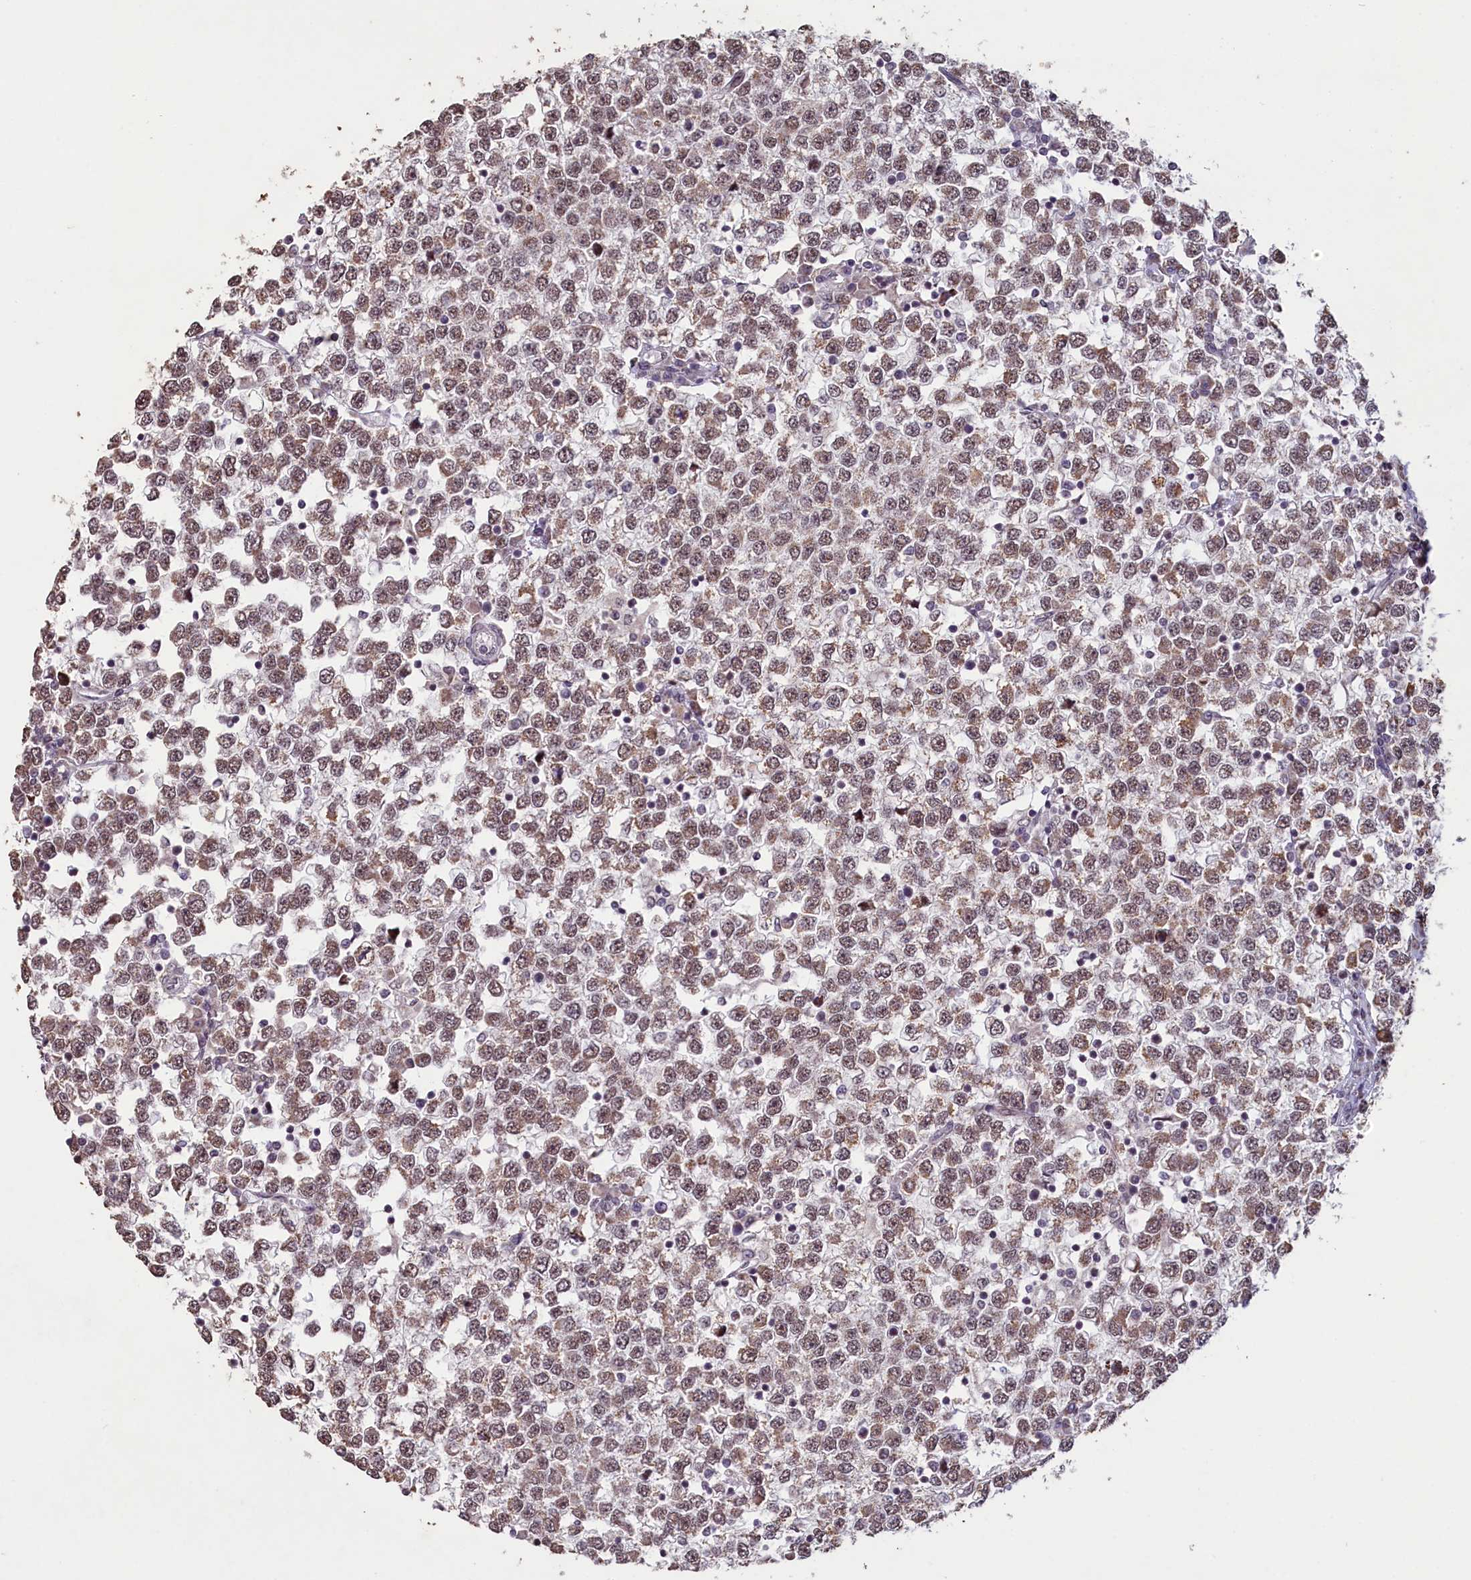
{"staining": {"intensity": "moderate", "quantity": ">75%", "location": "nuclear"}, "tissue": "testis cancer", "cell_type": "Tumor cells", "image_type": "cancer", "snomed": [{"axis": "morphology", "description": "Seminoma, NOS"}, {"axis": "topography", "description": "Testis"}], "caption": "This is a photomicrograph of IHC staining of seminoma (testis), which shows moderate expression in the nuclear of tumor cells.", "gene": "PDE6D", "patient": {"sex": "male", "age": 65}}